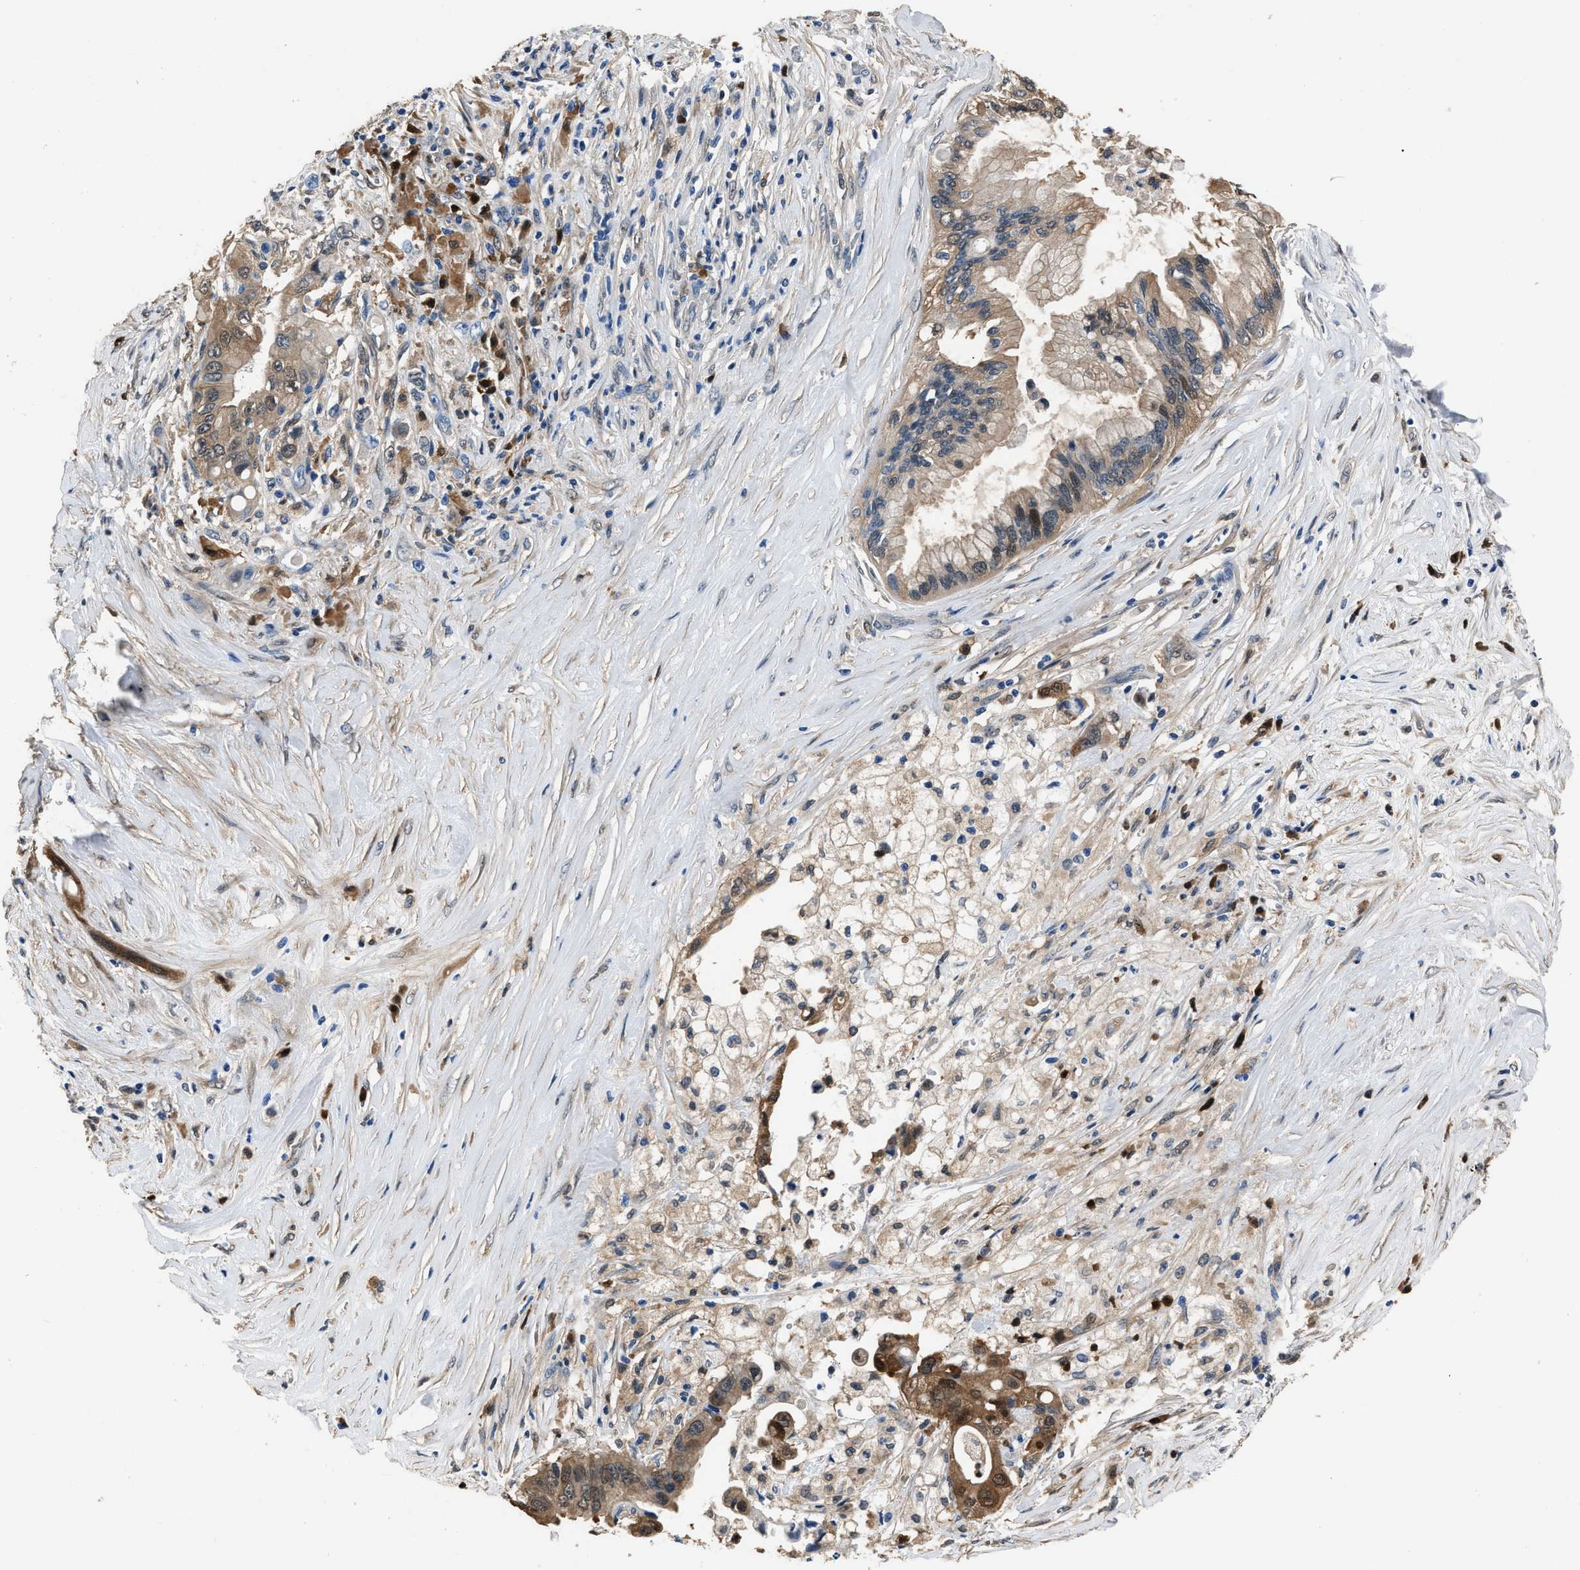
{"staining": {"intensity": "moderate", "quantity": ">75%", "location": "cytoplasmic/membranous"}, "tissue": "pancreatic cancer", "cell_type": "Tumor cells", "image_type": "cancer", "snomed": [{"axis": "morphology", "description": "Adenocarcinoma, NOS"}, {"axis": "topography", "description": "Pancreas"}], "caption": "Human pancreatic cancer stained with a brown dye exhibits moderate cytoplasmic/membranous positive staining in about >75% of tumor cells.", "gene": "GSTP1", "patient": {"sex": "female", "age": 73}}